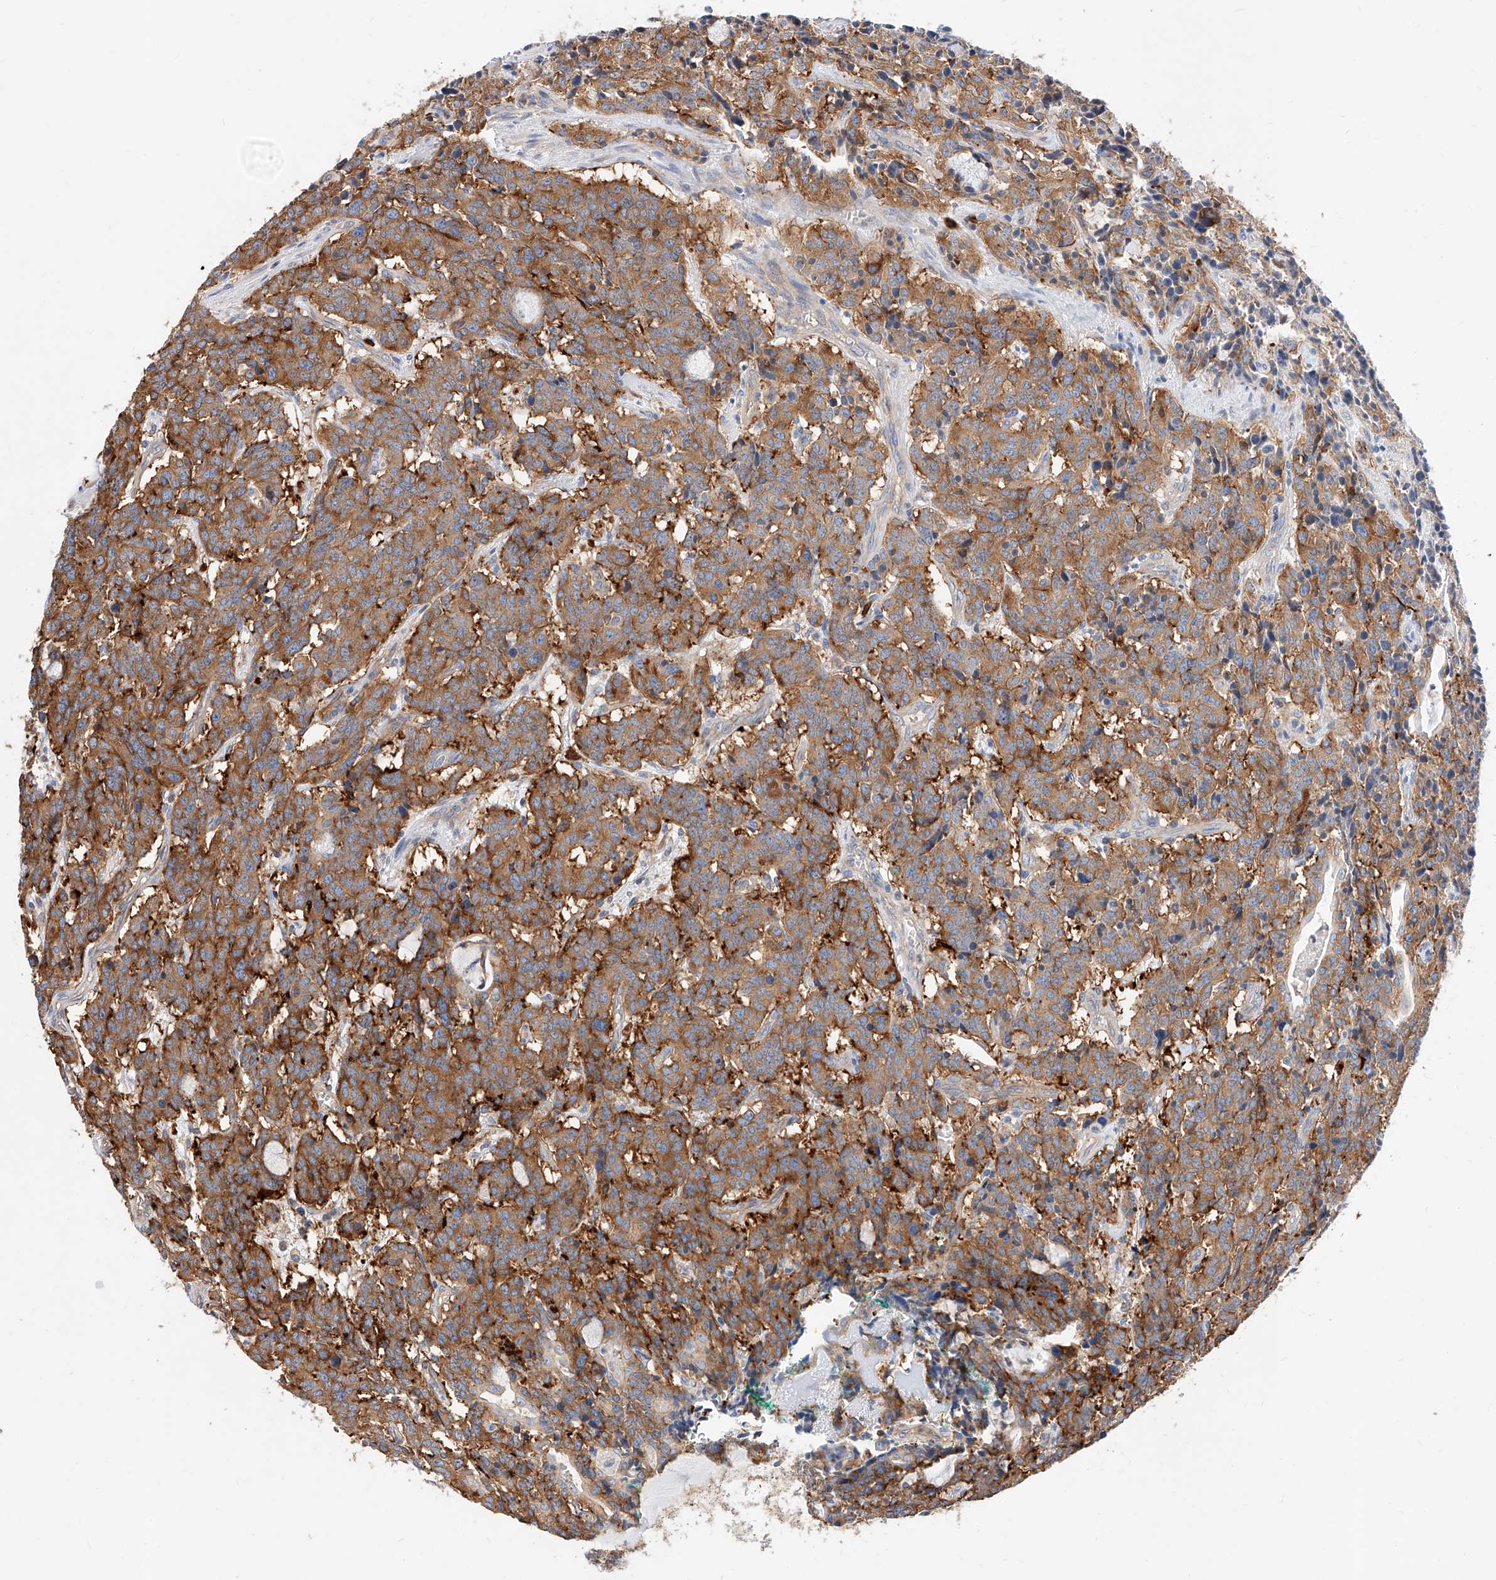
{"staining": {"intensity": "moderate", "quantity": "25%-75%", "location": "cytoplasmic/membranous"}, "tissue": "carcinoid", "cell_type": "Tumor cells", "image_type": "cancer", "snomed": [{"axis": "morphology", "description": "Carcinoid, malignant, NOS"}, {"axis": "topography", "description": "Lung"}], "caption": "Human carcinoid stained with a brown dye reveals moderate cytoplasmic/membranous positive positivity in approximately 25%-75% of tumor cells.", "gene": "GLMN", "patient": {"sex": "female", "age": 46}}